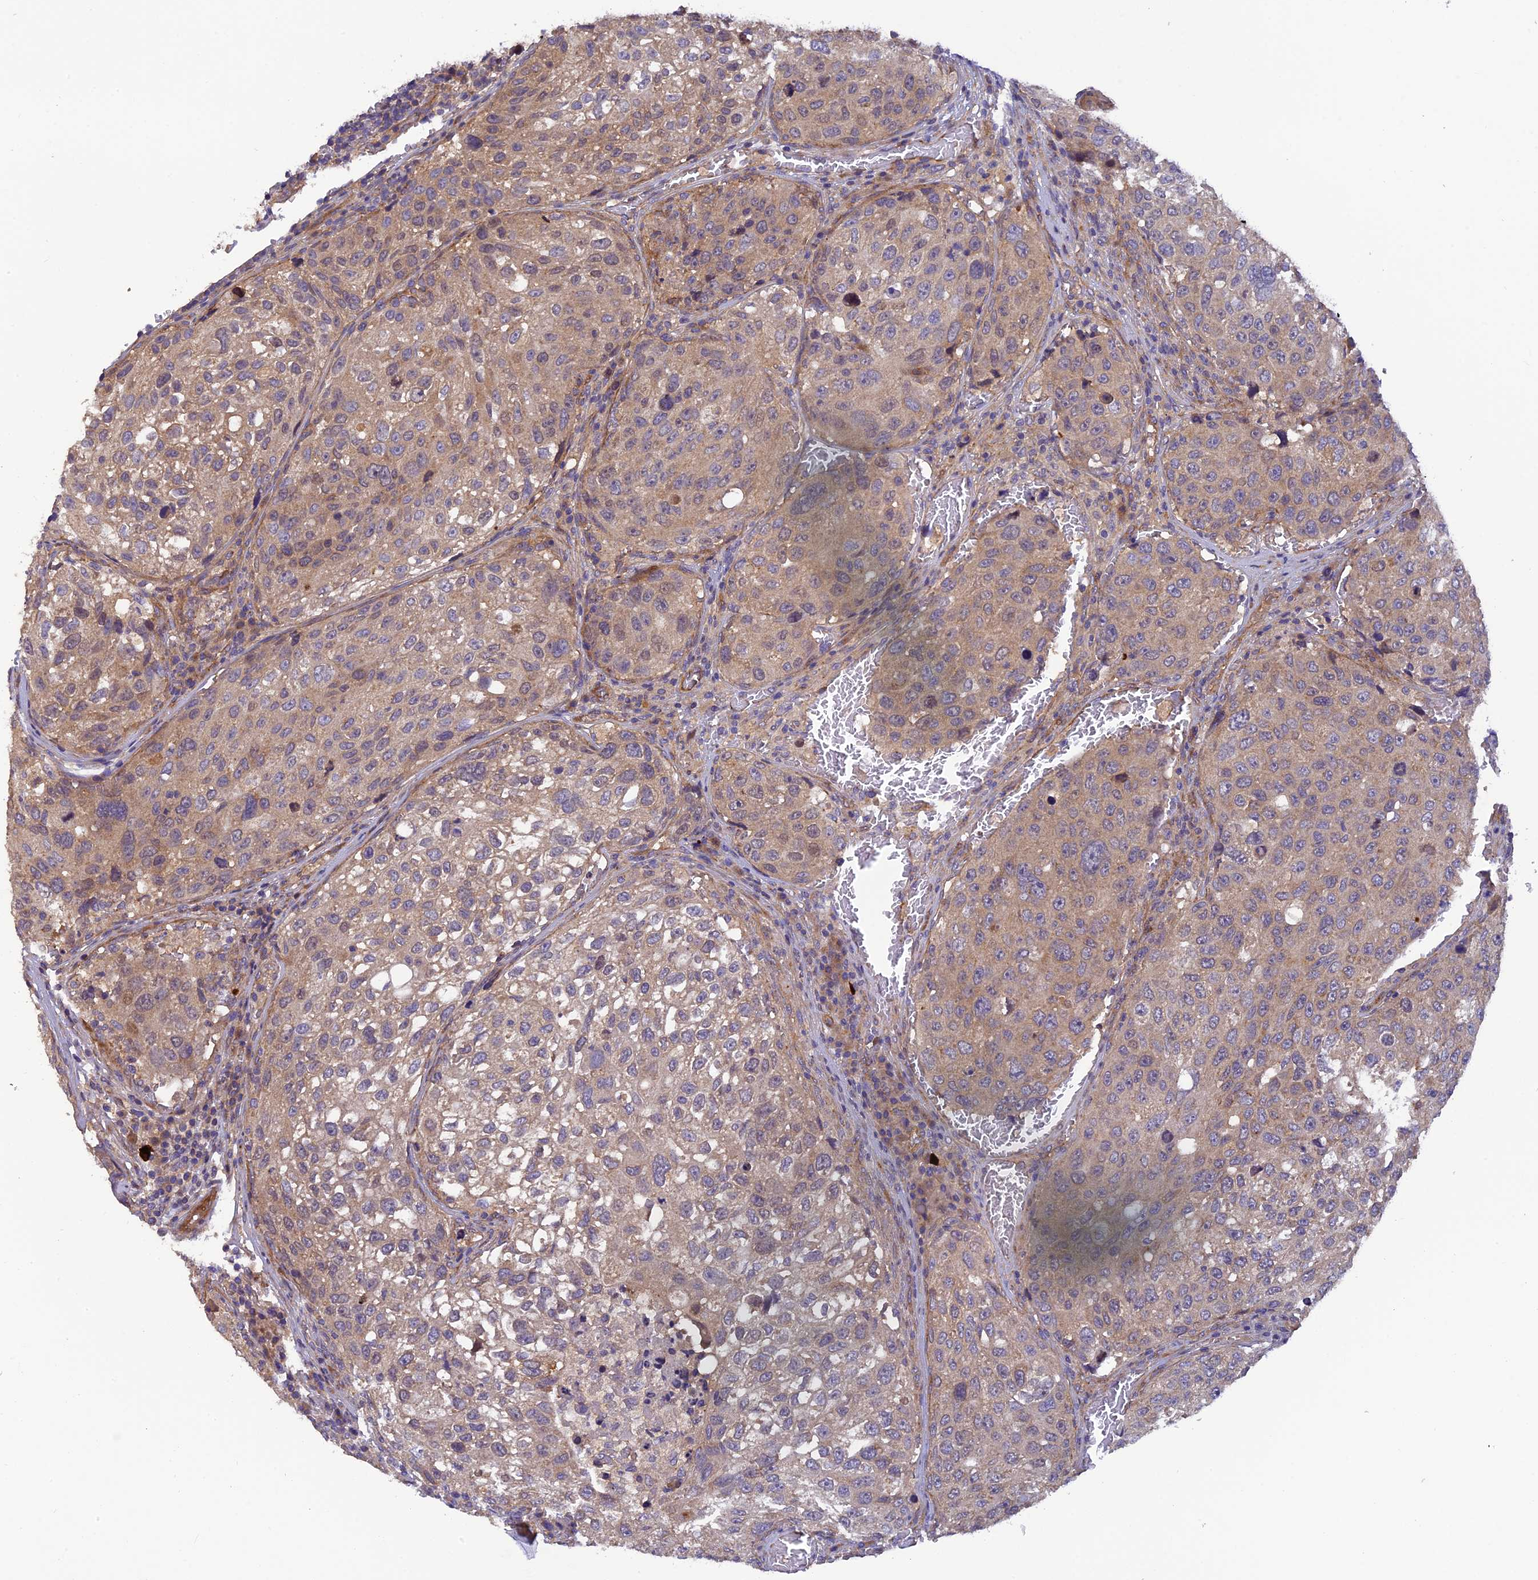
{"staining": {"intensity": "moderate", "quantity": ">75%", "location": "cytoplasmic/membranous"}, "tissue": "urothelial cancer", "cell_type": "Tumor cells", "image_type": "cancer", "snomed": [{"axis": "morphology", "description": "Urothelial carcinoma, High grade"}, {"axis": "topography", "description": "Lymph node"}, {"axis": "topography", "description": "Urinary bladder"}], "caption": "Immunohistochemistry (IHC) histopathology image of neoplastic tissue: urothelial cancer stained using immunohistochemistry reveals medium levels of moderate protein expression localized specifically in the cytoplasmic/membranous of tumor cells, appearing as a cytoplasmic/membranous brown color.", "gene": "ADAMTS15", "patient": {"sex": "male", "age": 51}}